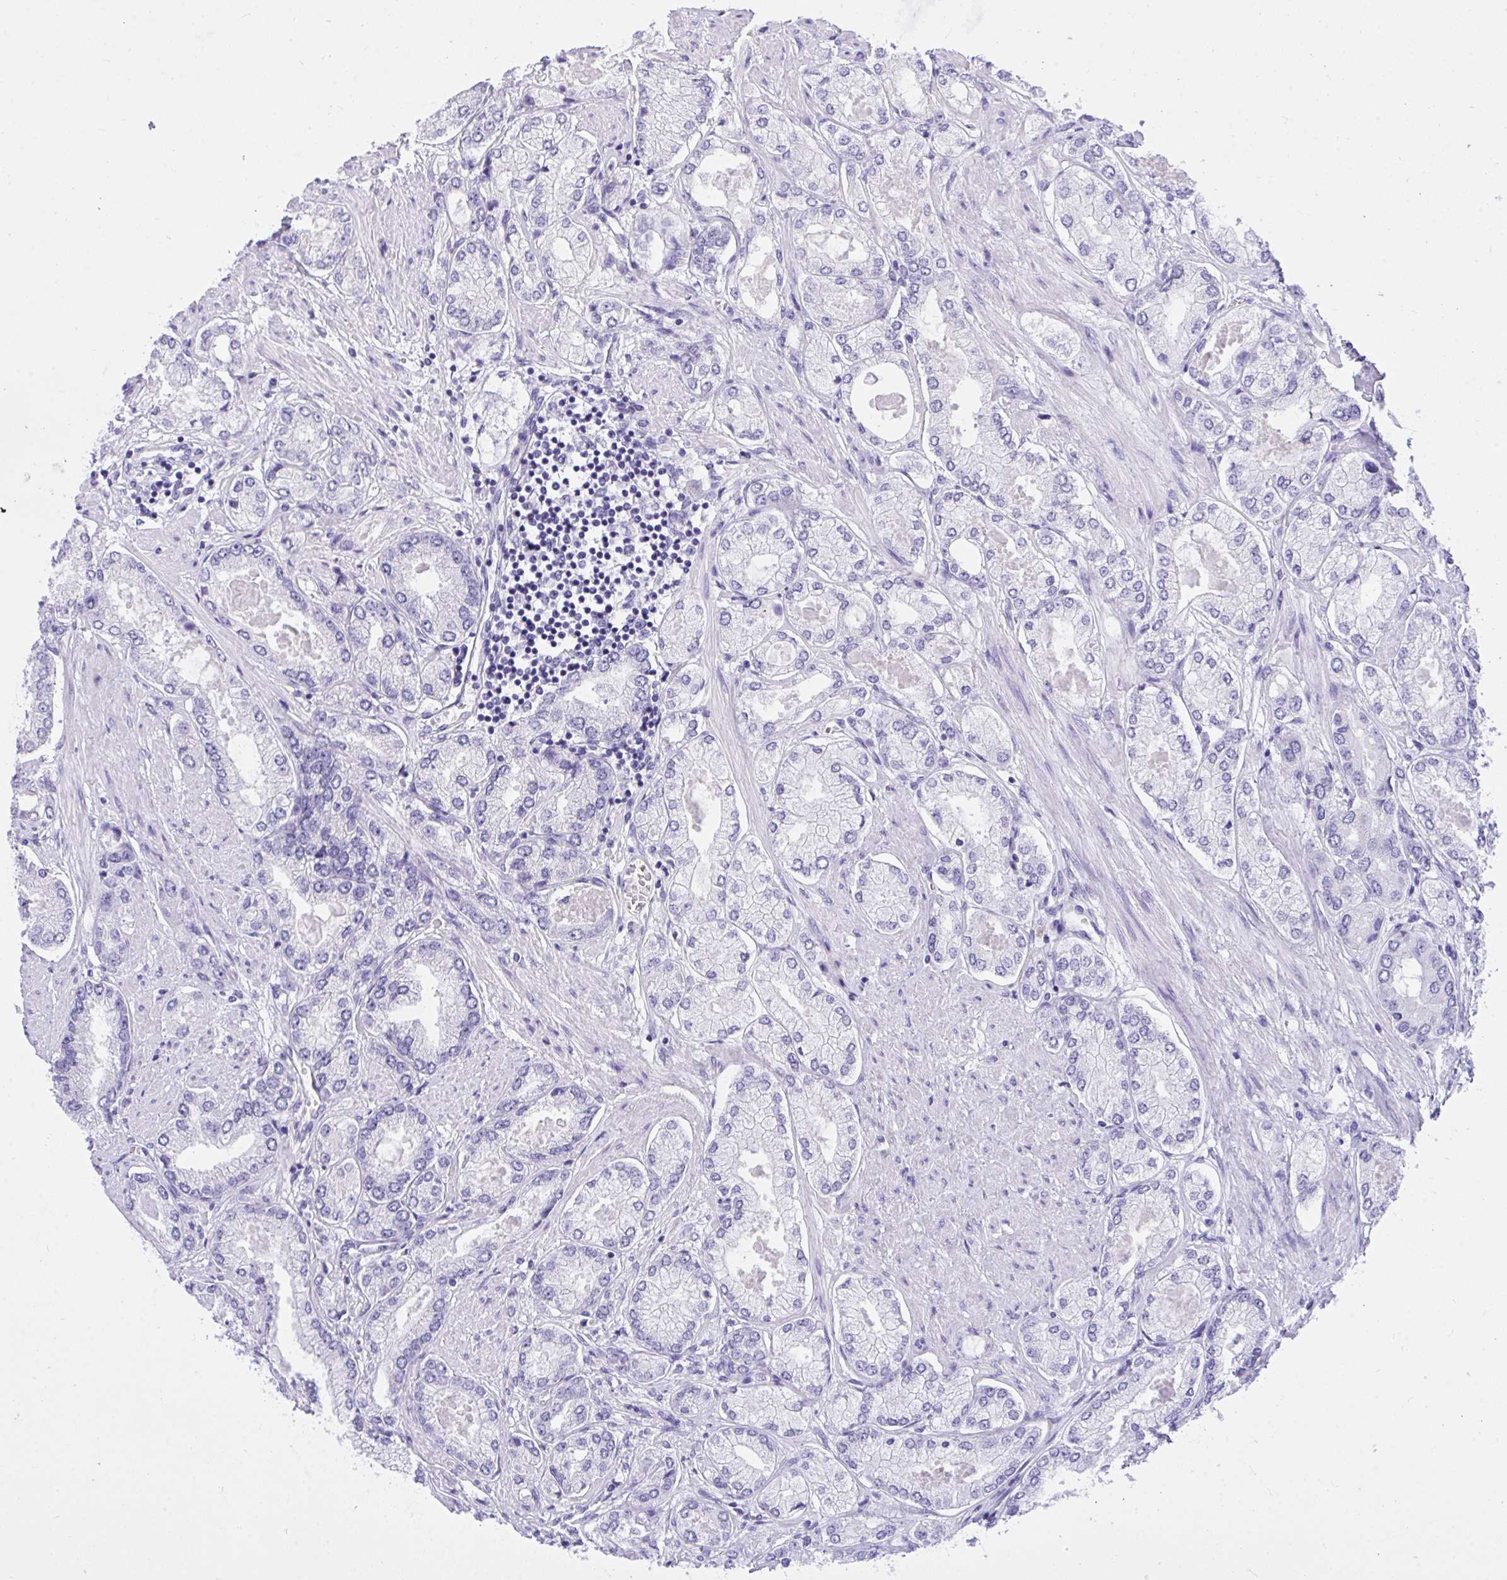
{"staining": {"intensity": "negative", "quantity": "none", "location": "none"}, "tissue": "prostate cancer", "cell_type": "Tumor cells", "image_type": "cancer", "snomed": [{"axis": "morphology", "description": "Adenocarcinoma, High grade"}, {"axis": "topography", "description": "Prostate"}], "caption": "A histopathology image of prostate cancer (adenocarcinoma (high-grade)) stained for a protein demonstrates no brown staining in tumor cells. The staining is performed using DAB brown chromogen with nuclei counter-stained in using hematoxylin.", "gene": "TLN2", "patient": {"sex": "male", "age": 68}}